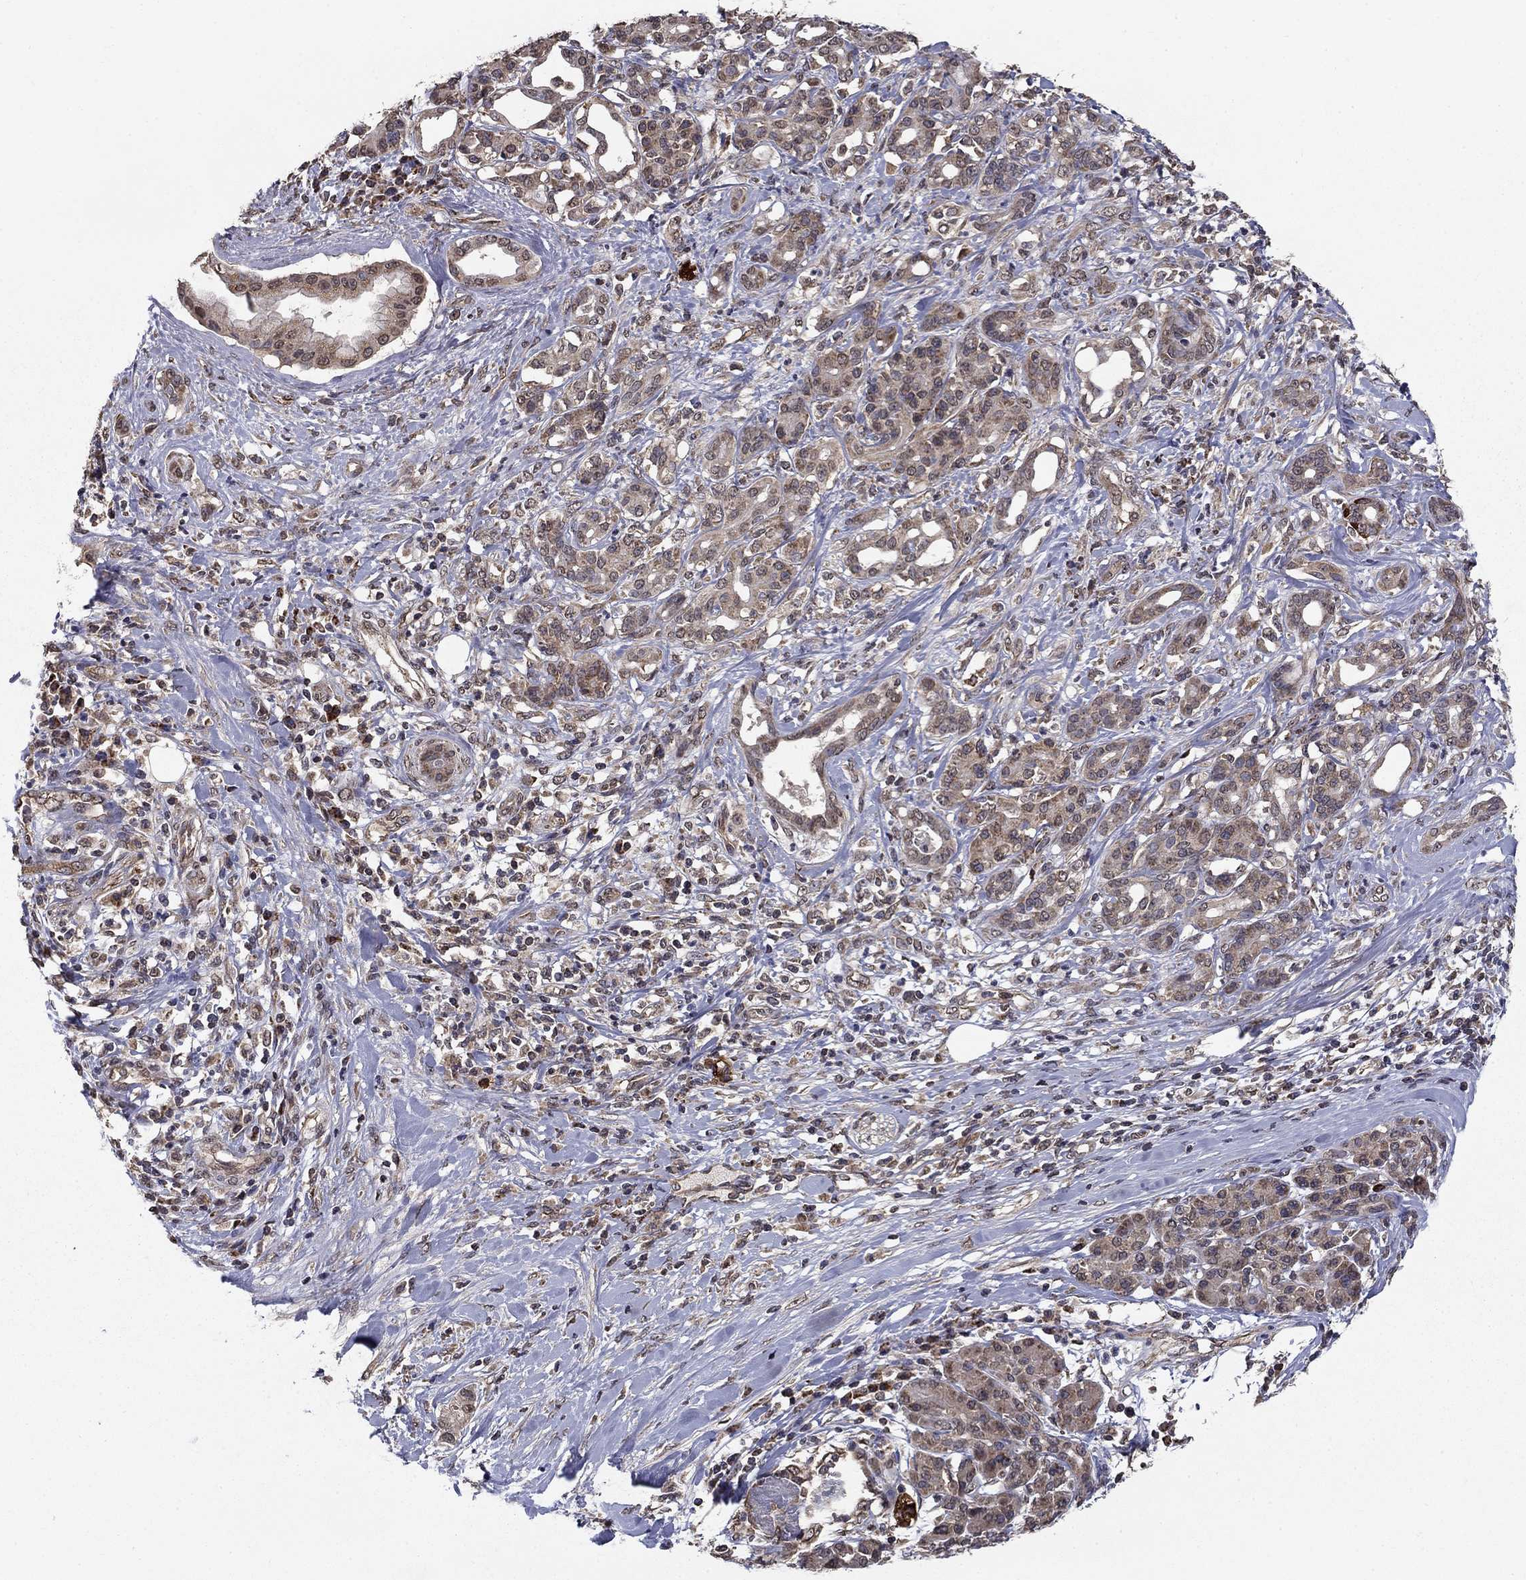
{"staining": {"intensity": "weak", "quantity": "25%-75%", "location": "cytoplasmic/membranous"}, "tissue": "pancreatic cancer", "cell_type": "Tumor cells", "image_type": "cancer", "snomed": [{"axis": "morphology", "description": "Adenocarcinoma, NOS"}, {"axis": "topography", "description": "Pancreas"}], "caption": "Immunohistochemical staining of human pancreatic adenocarcinoma displays weak cytoplasmic/membranous protein expression in approximately 25%-75% of tumor cells.", "gene": "SLC2A13", "patient": {"sex": "female", "age": 56}}